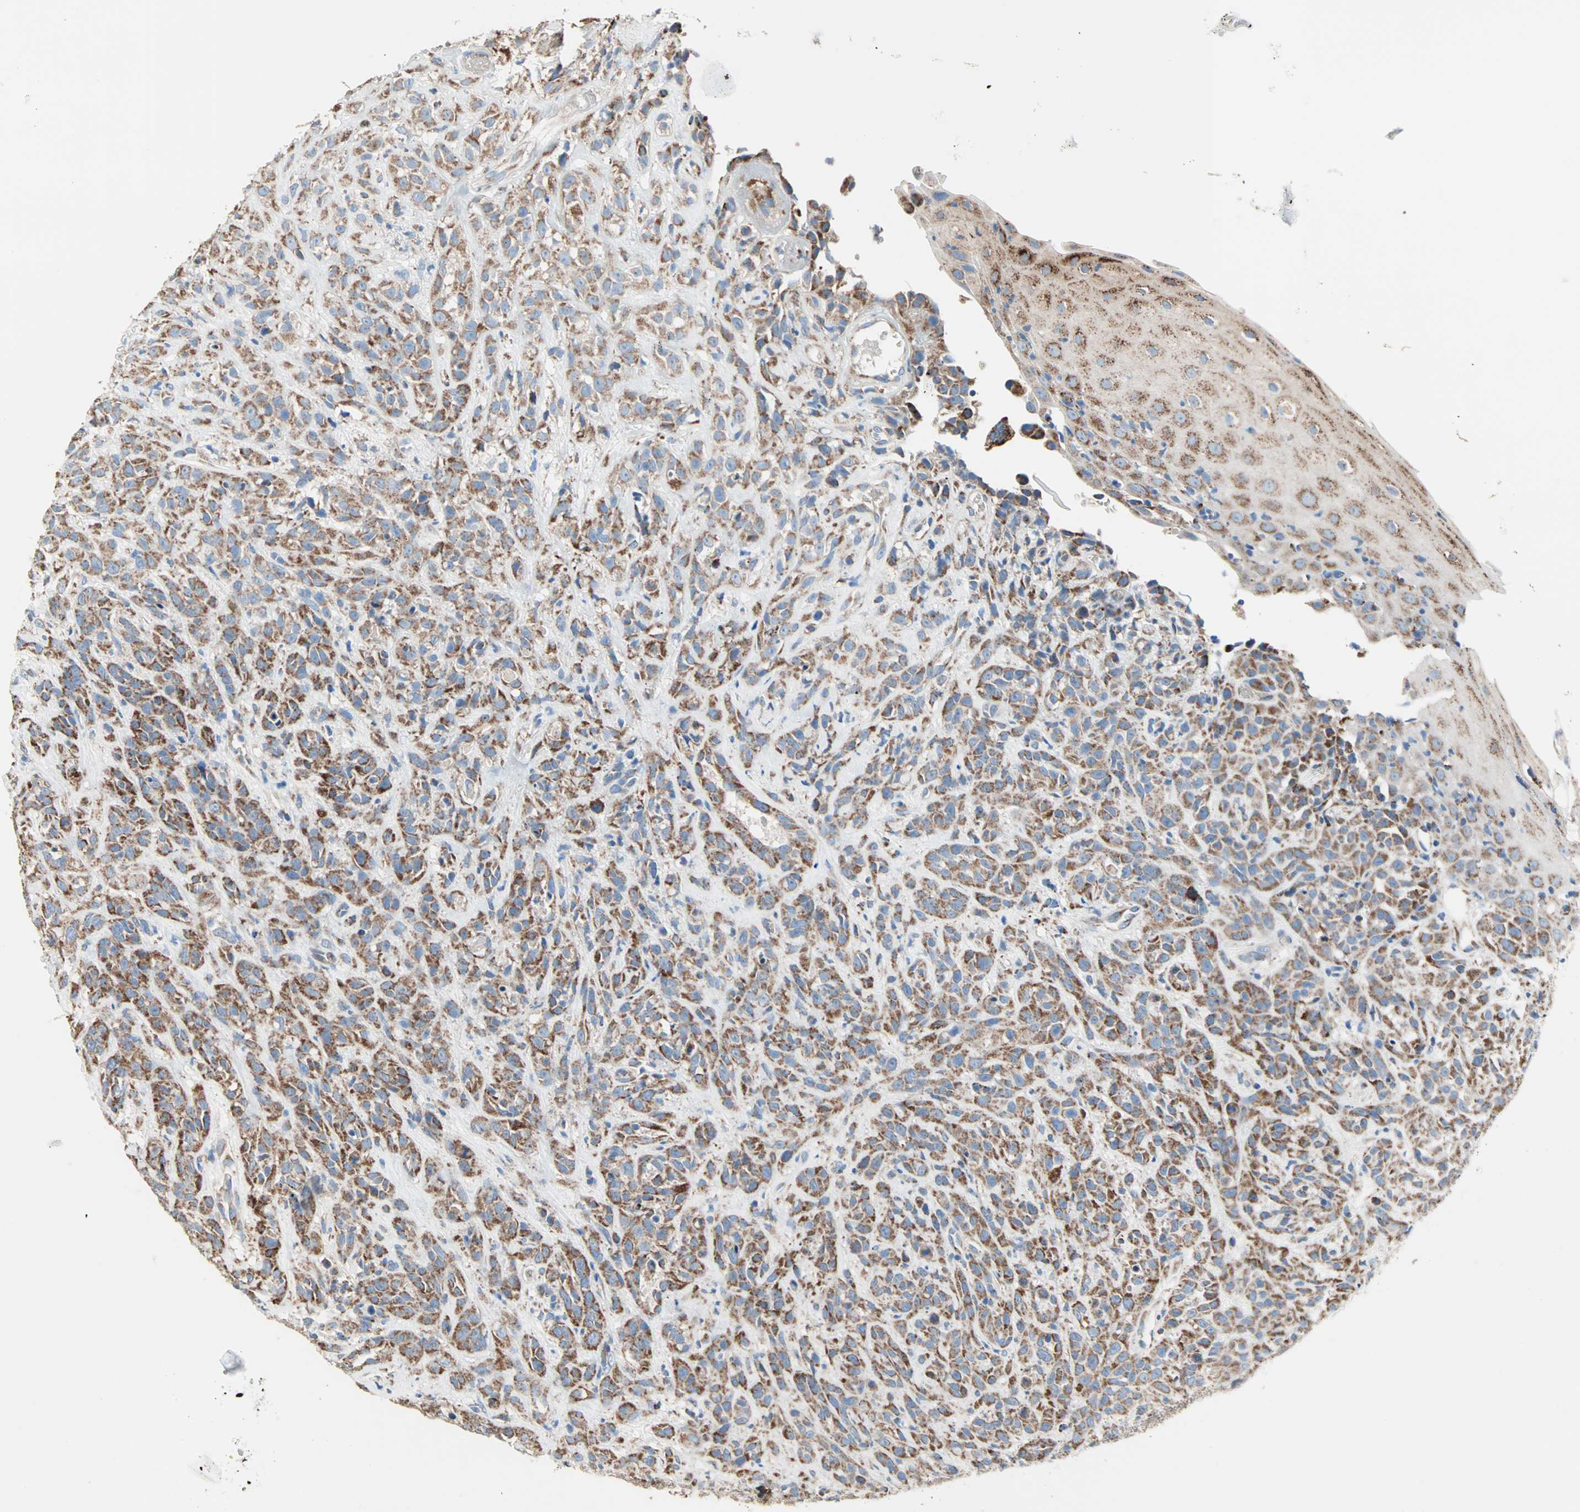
{"staining": {"intensity": "strong", "quantity": ">75%", "location": "cytoplasmic/membranous"}, "tissue": "head and neck cancer", "cell_type": "Tumor cells", "image_type": "cancer", "snomed": [{"axis": "morphology", "description": "Normal tissue, NOS"}, {"axis": "morphology", "description": "Squamous cell carcinoma, NOS"}, {"axis": "topography", "description": "Cartilage tissue"}, {"axis": "topography", "description": "Head-Neck"}], "caption": "DAB immunohistochemical staining of head and neck cancer (squamous cell carcinoma) displays strong cytoplasmic/membranous protein staining in about >75% of tumor cells. The protein is shown in brown color, while the nuclei are stained blue.", "gene": "TST", "patient": {"sex": "male", "age": 62}}